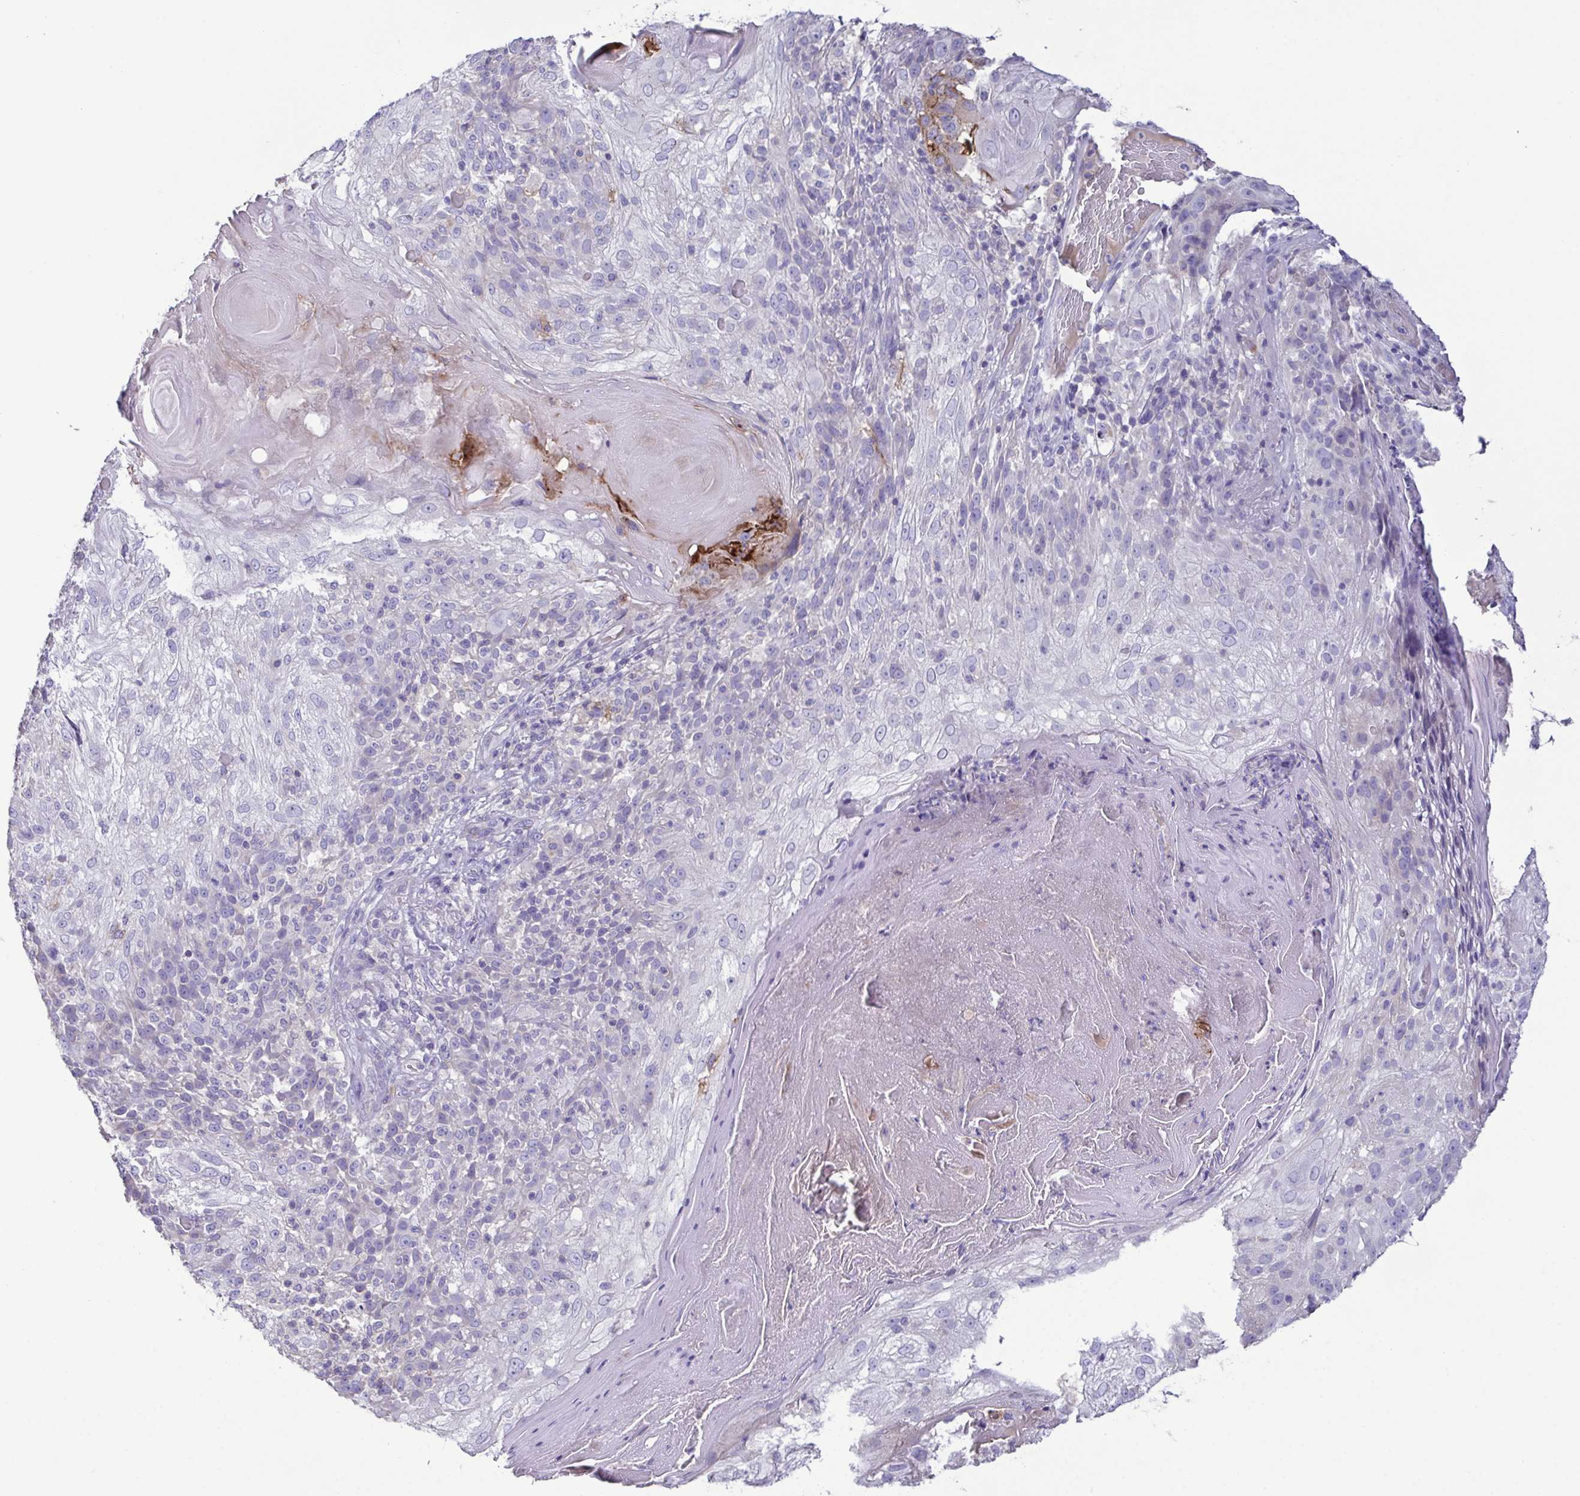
{"staining": {"intensity": "negative", "quantity": "none", "location": "none"}, "tissue": "skin cancer", "cell_type": "Tumor cells", "image_type": "cancer", "snomed": [{"axis": "morphology", "description": "Normal tissue, NOS"}, {"axis": "morphology", "description": "Squamous cell carcinoma, NOS"}, {"axis": "topography", "description": "Skin"}], "caption": "DAB (3,3'-diaminobenzidine) immunohistochemical staining of squamous cell carcinoma (skin) displays no significant expression in tumor cells.", "gene": "MARCO", "patient": {"sex": "female", "age": 83}}